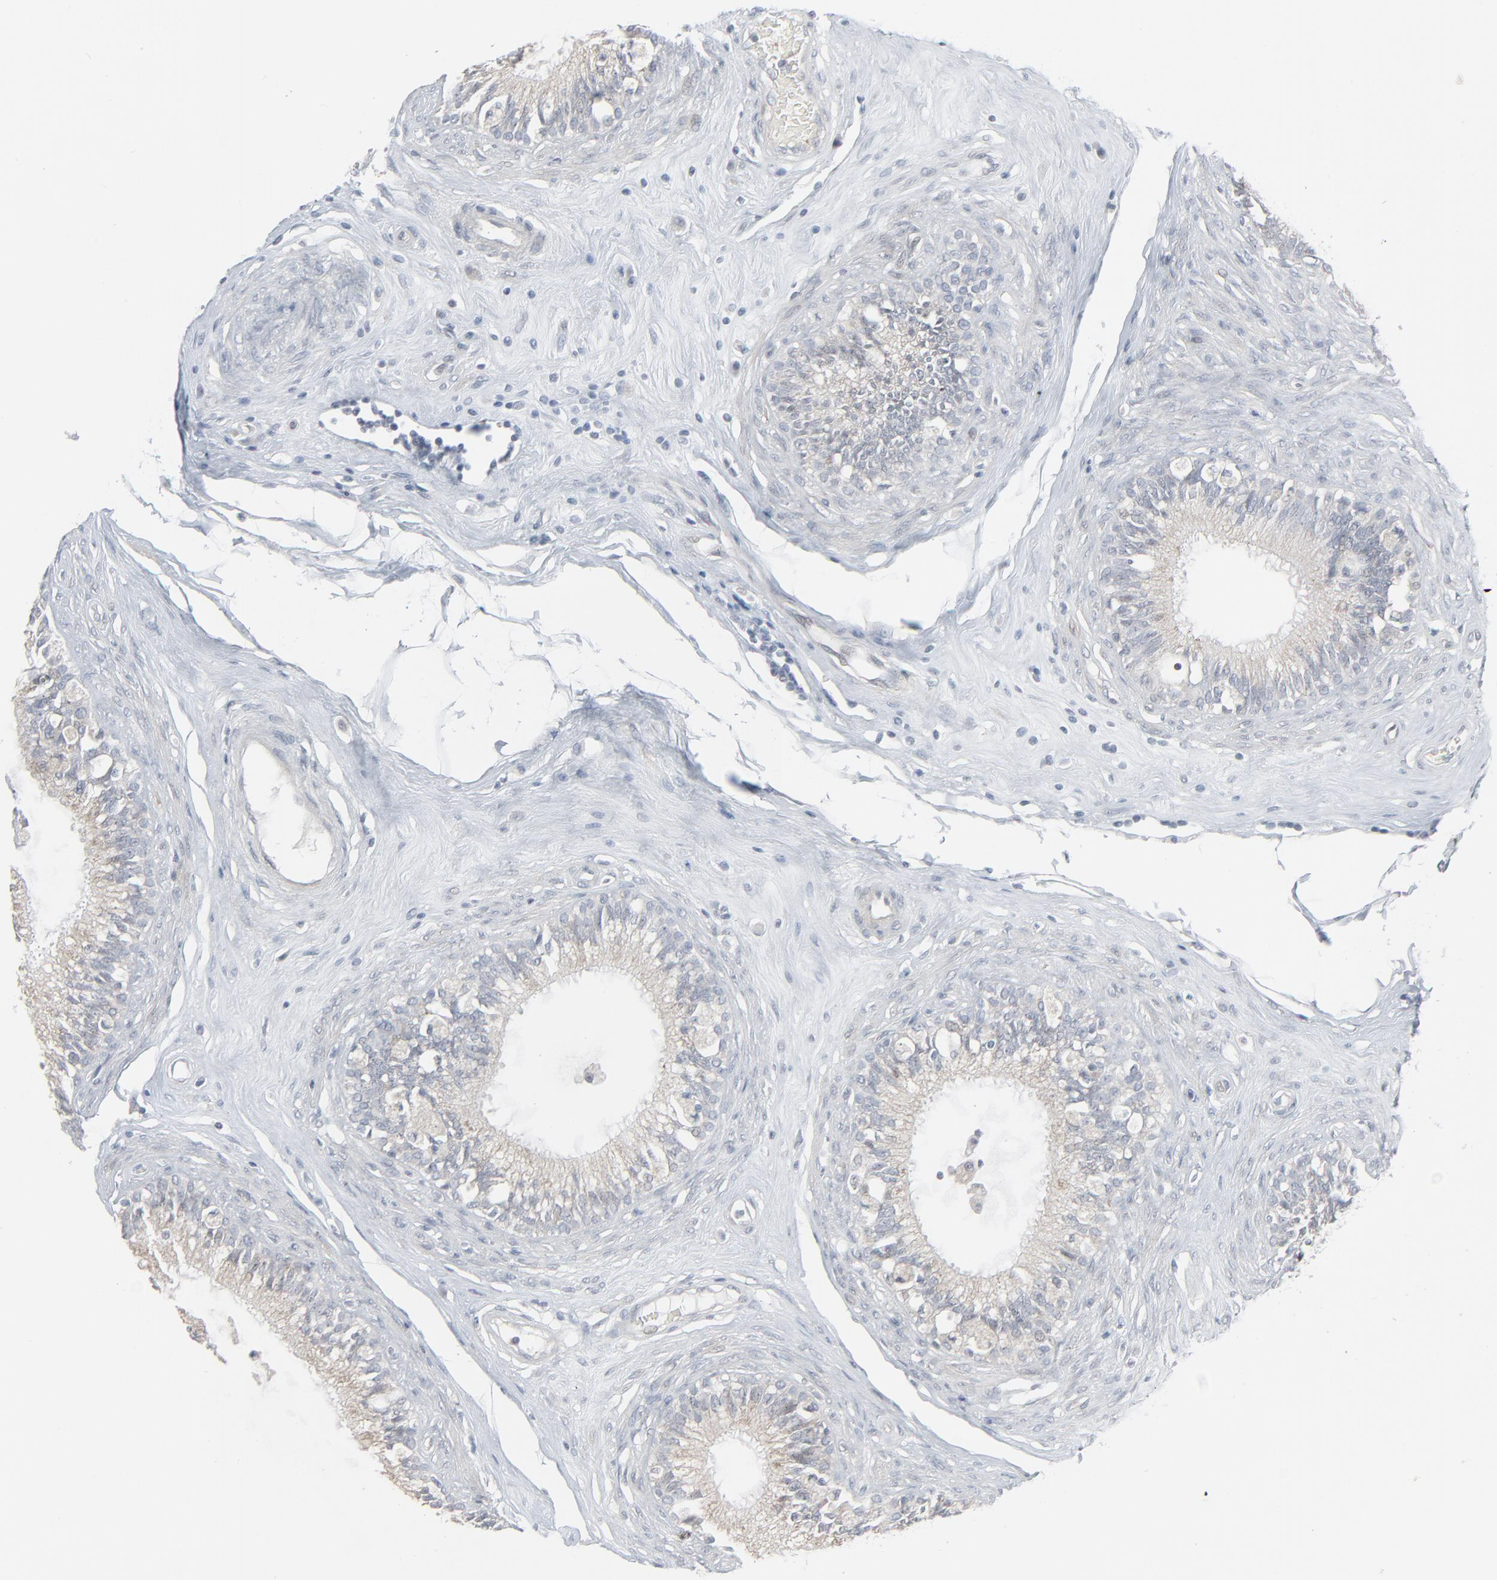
{"staining": {"intensity": "weak", "quantity": "25%-75%", "location": "cytoplasmic/membranous"}, "tissue": "epididymis", "cell_type": "Glandular cells", "image_type": "normal", "snomed": [{"axis": "morphology", "description": "Normal tissue, NOS"}, {"axis": "morphology", "description": "Inflammation, NOS"}, {"axis": "topography", "description": "Epididymis"}], "caption": "The photomicrograph exhibits a brown stain indicating the presence of a protein in the cytoplasmic/membranous of glandular cells in epididymis.", "gene": "NEUROD1", "patient": {"sex": "male", "age": 84}}